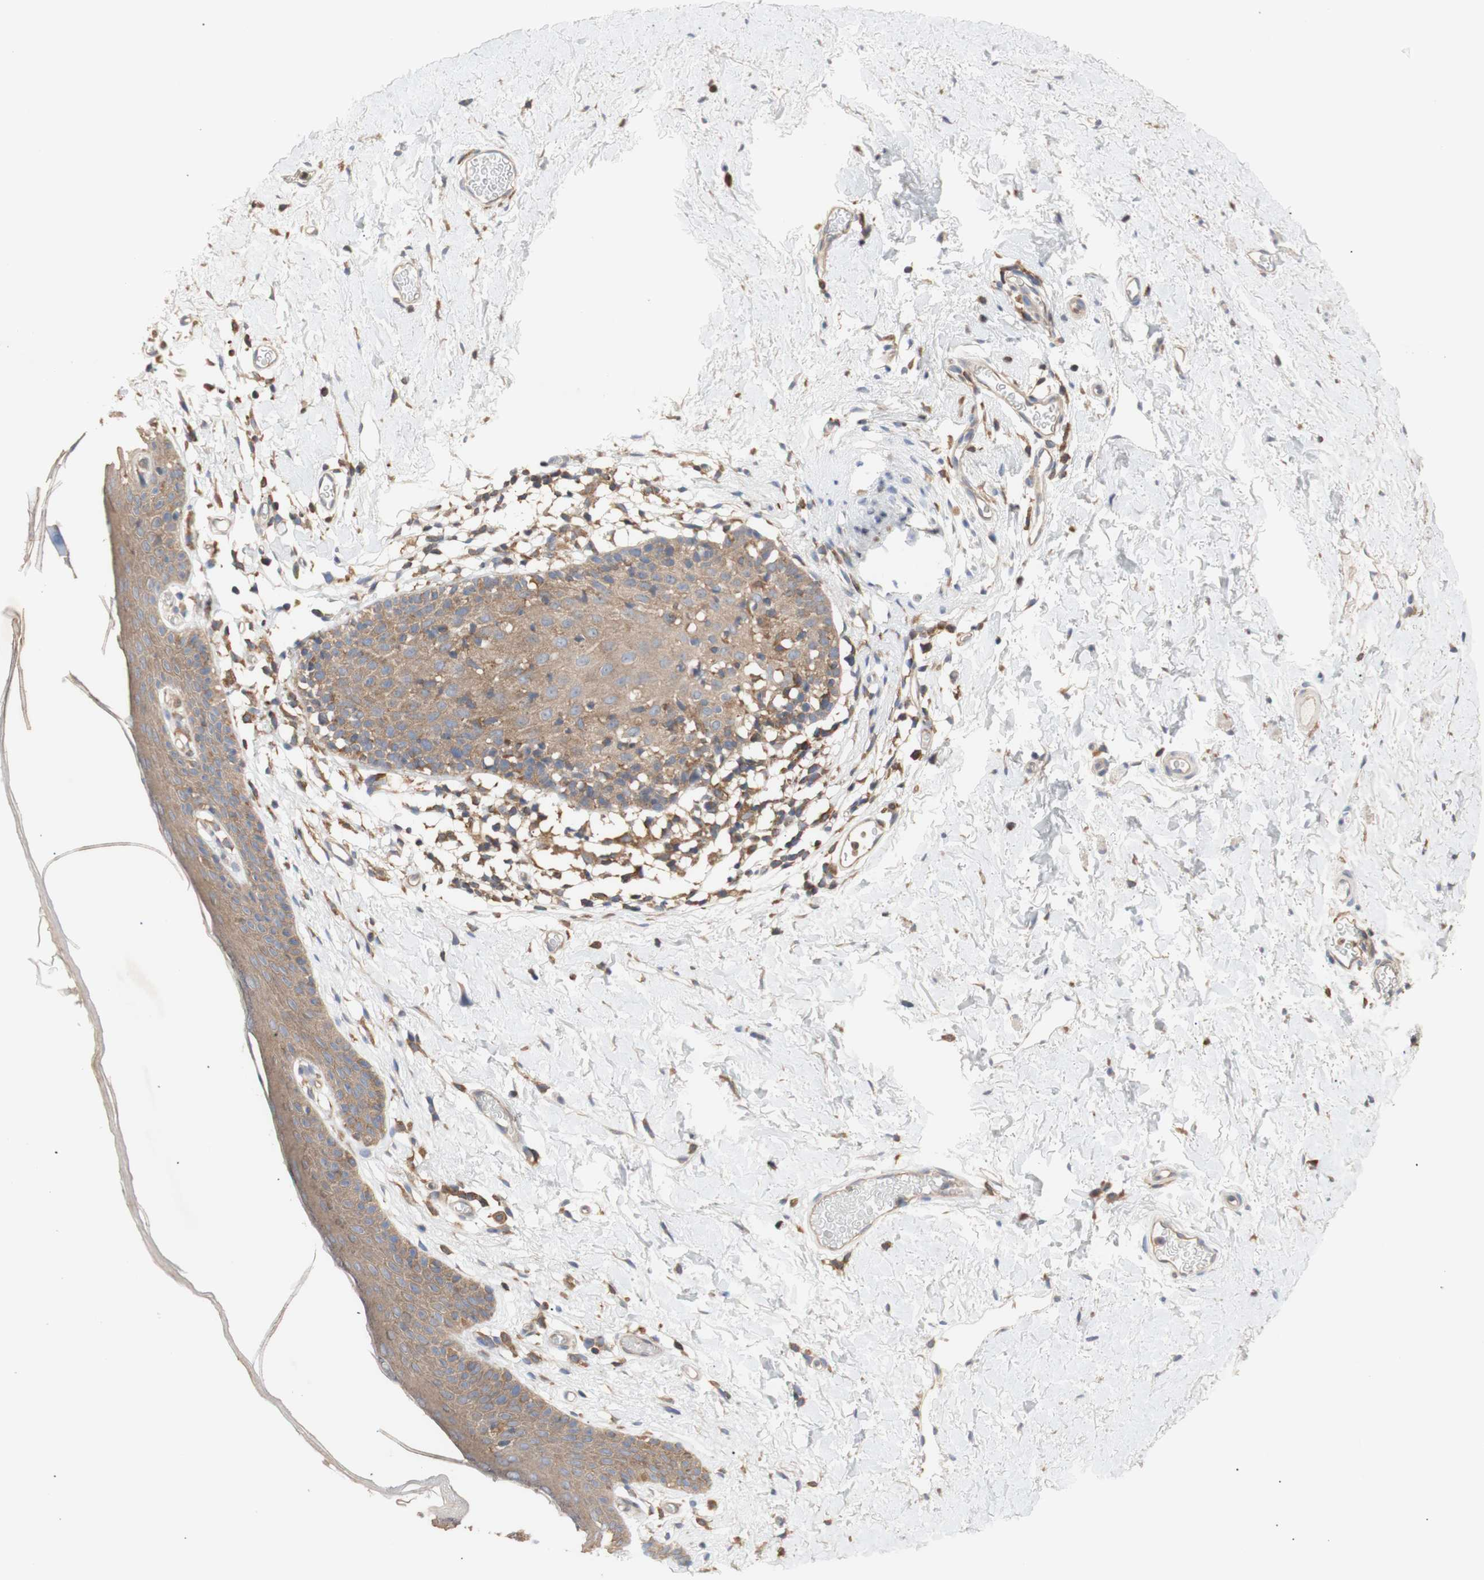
{"staining": {"intensity": "moderate", "quantity": ">75%", "location": "cytoplasmic/membranous"}, "tissue": "skin", "cell_type": "Epidermal cells", "image_type": "normal", "snomed": [{"axis": "morphology", "description": "Normal tissue, NOS"}, {"axis": "topography", "description": "Adipose tissue"}, {"axis": "topography", "description": "Vascular tissue"}, {"axis": "topography", "description": "Anal"}, {"axis": "topography", "description": "Peripheral nerve tissue"}], "caption": "The micrograph reveals immunohistochemical staining of benign skin. There is moderate cytoplasmic/membranous staining is identified in approximately >75% of epidermal cells.", "gene": "IKBKG", "patient": {"sex": "female", "age": 54}}